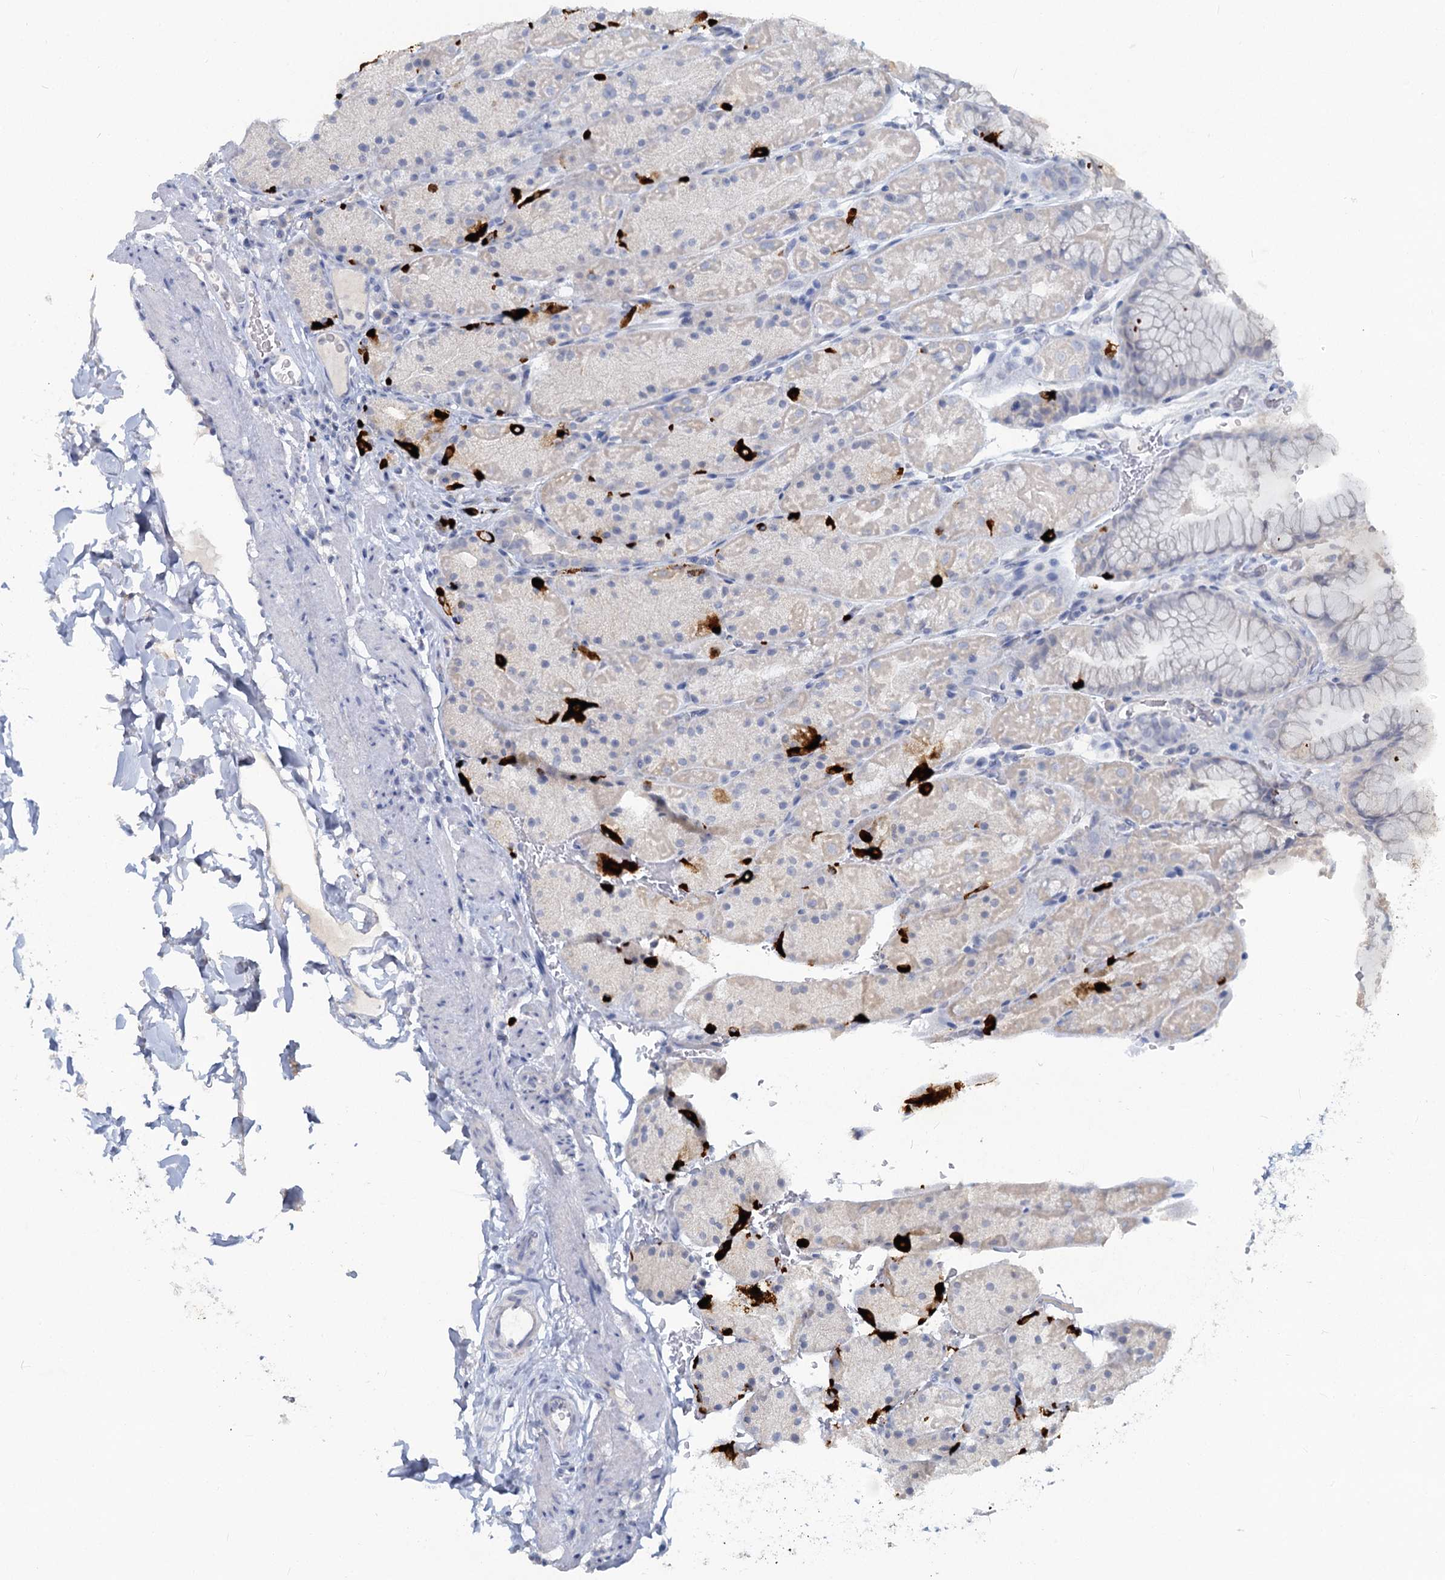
{"staining": {"intensity": "strong", "quantity": "<25%", "location": "cytoplasmic/membranous"}, "tissue": "stomach", "cell_type": "Glandular cells", "image_type": "normal", "snomed": [{"axis": "morphology", "description": "Normal tissue, NOS"}, {"axis": "topography", "description": "Stomach, upper"}, {"axis": "topography", "description": "Stomach, lower"}], "caption": "Immunohistochemistry (IHC) photomicrograph of benign stomach: human stomach stained using immunohistochemistry reveals medium levels of strong protein expression localized specifically in the cytoplasmic/membranous of glandular cells, appearing as a cytoplasmic/membranous brown color.", "gene": "CHGA", "patient": {"sex": "male", "age": 67}}